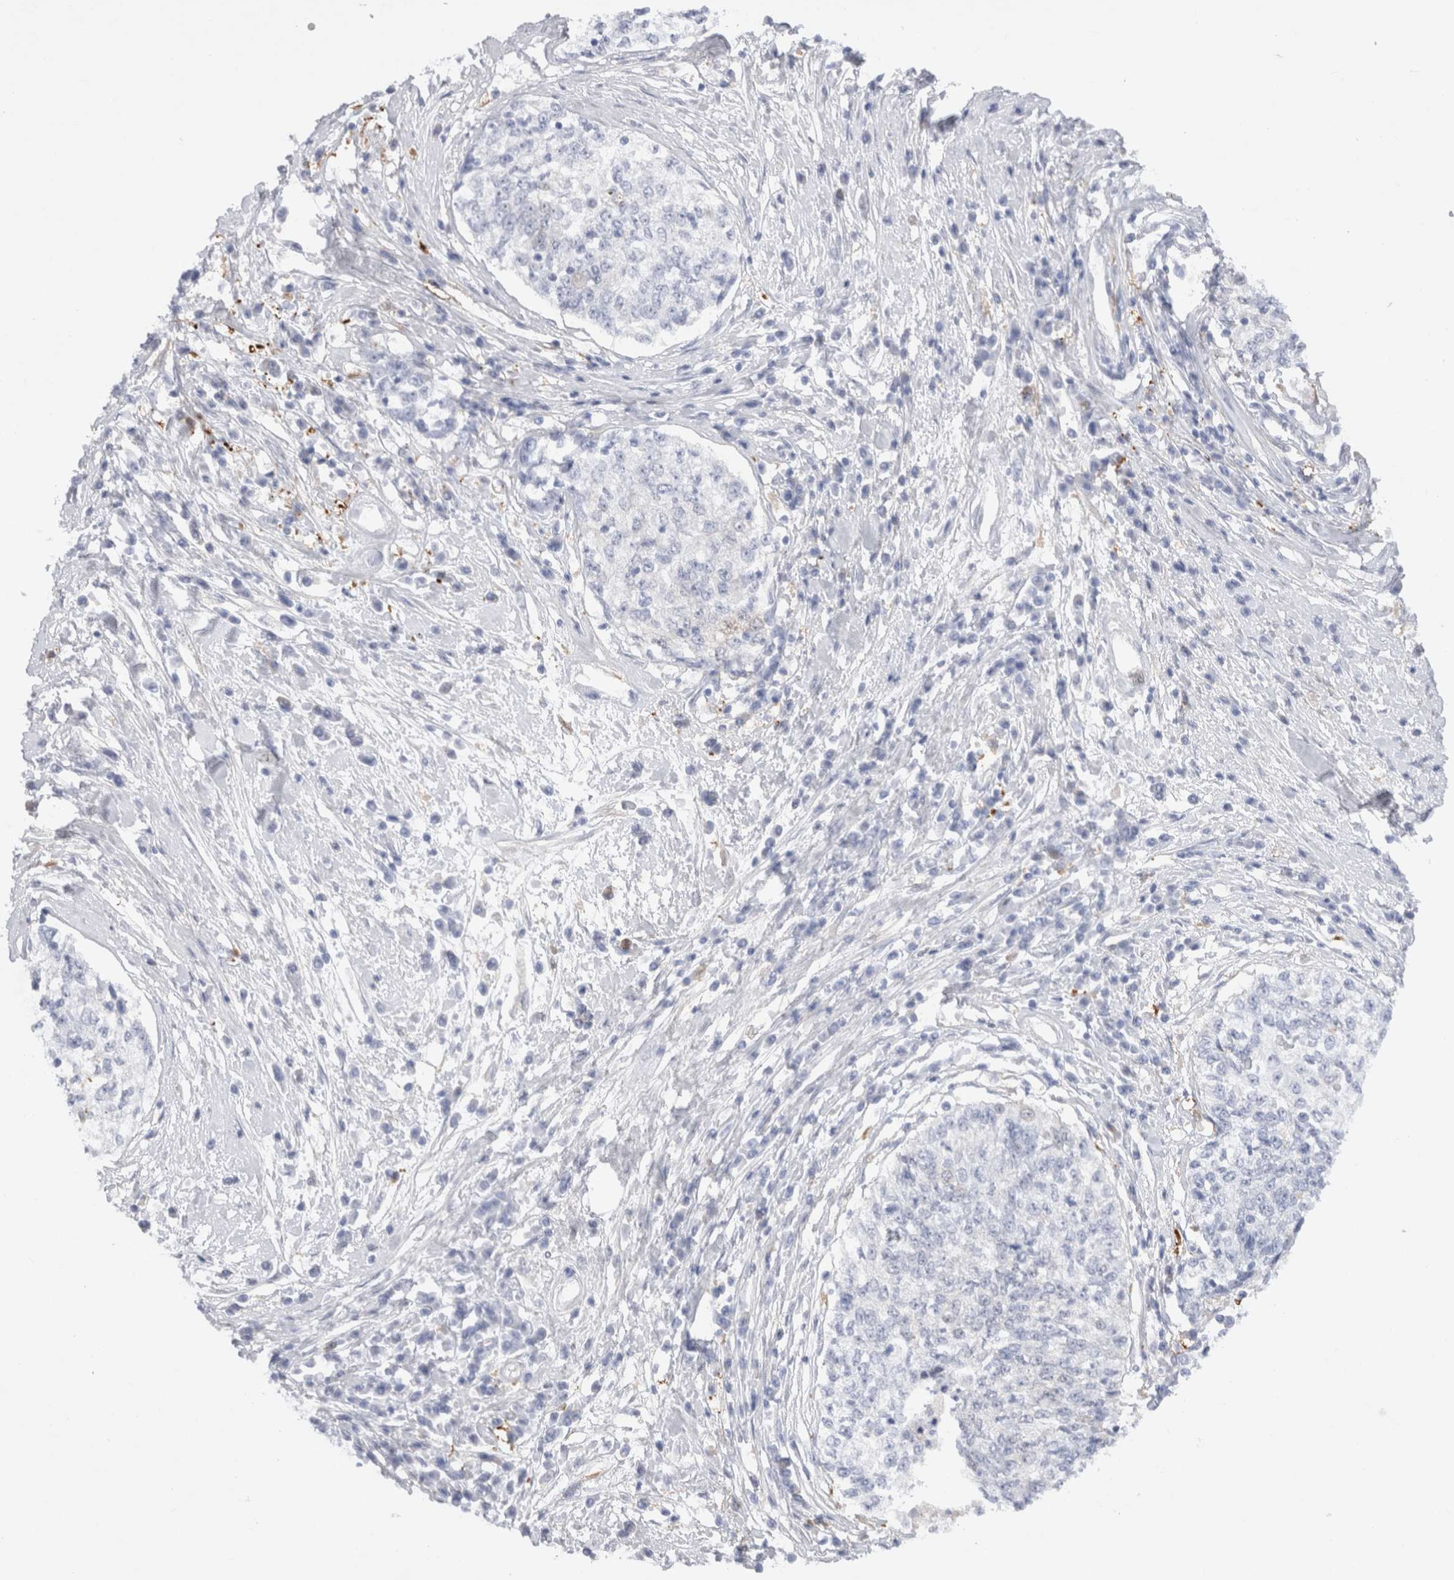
{"staining": {"intensity": "negative", "quantity": "none", "location": "none"}, "tissue": "cervical cancer", "cell_type": "Tumor cells", "image_type": "cancer", "snomed": [{"axis": "morphology", "description": "Squamous cell carcinoma, NOS"}, {"axis": "topography", "description": "Cervix"}], "caption": "The histopathology image reveals no significant expression in tumor cells of cervical squamous cell carcinoma.", "gene": "NAPEPLD", "patient": {"sex": "female", "age": 57}}